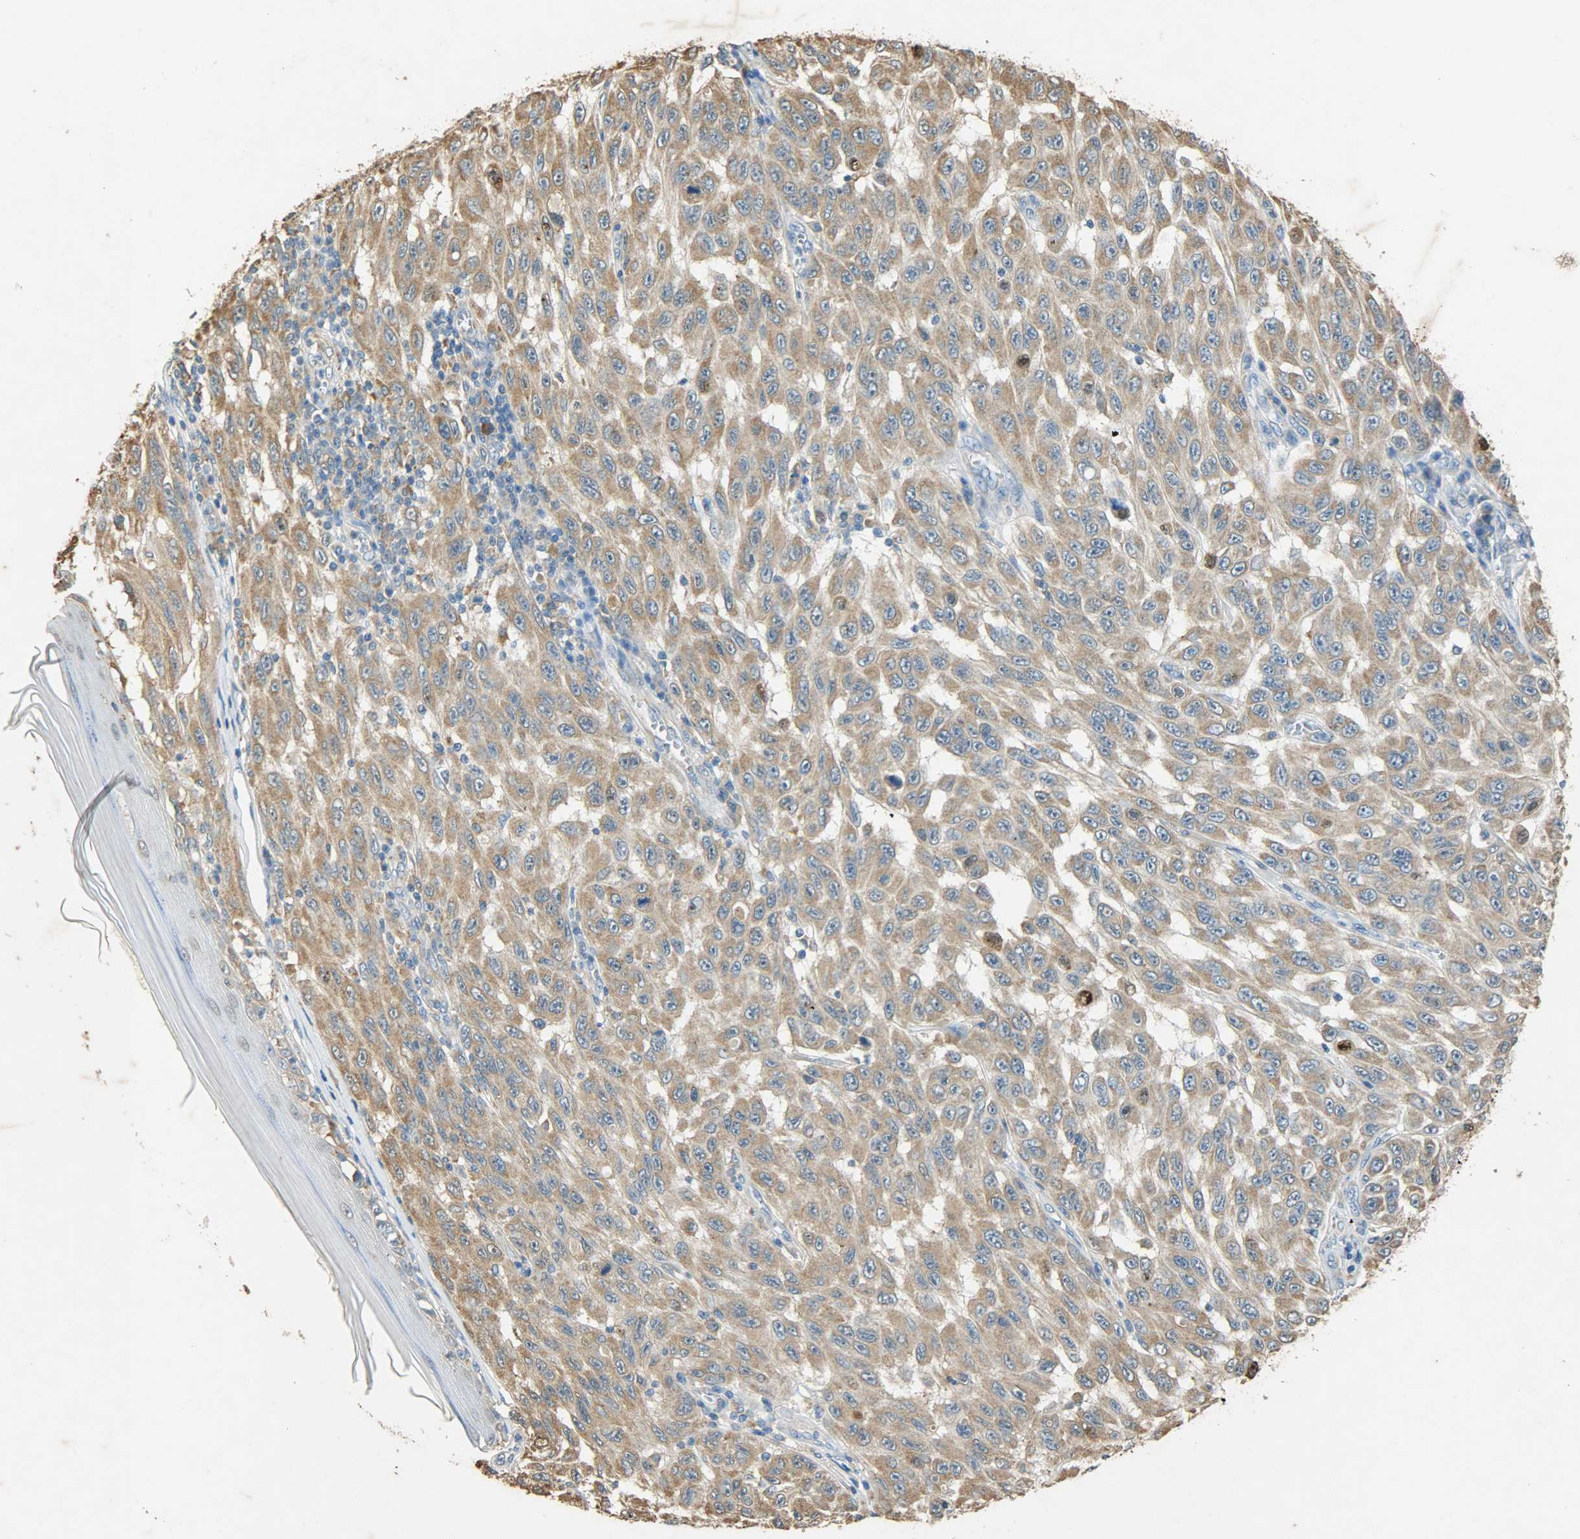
{"staining": {"intensity": "moderate", "quantity": ">75%", "location": "cytoplasmic/membranous"}, "tissue": "melanoma", "cell_type": "Tumor cells", "image_type": "cancer", "snomed": [{"axis": "morphology", "description": "Malignant melanoma, NOS"}, {"axis": "topography", "description": "Skin"}], "caption": "Immunohistochemistry image of neoplastic tissue: human malignant melanoma stained using IHC shows medium levels of moderate protein expression localized specifically in the cytoplasmic/membranous of tumor cells, appearing as a cytoplasmic/membranous brown color.", "gene": "HSPA5", "patient": {"sex": "male", "age": 30}}